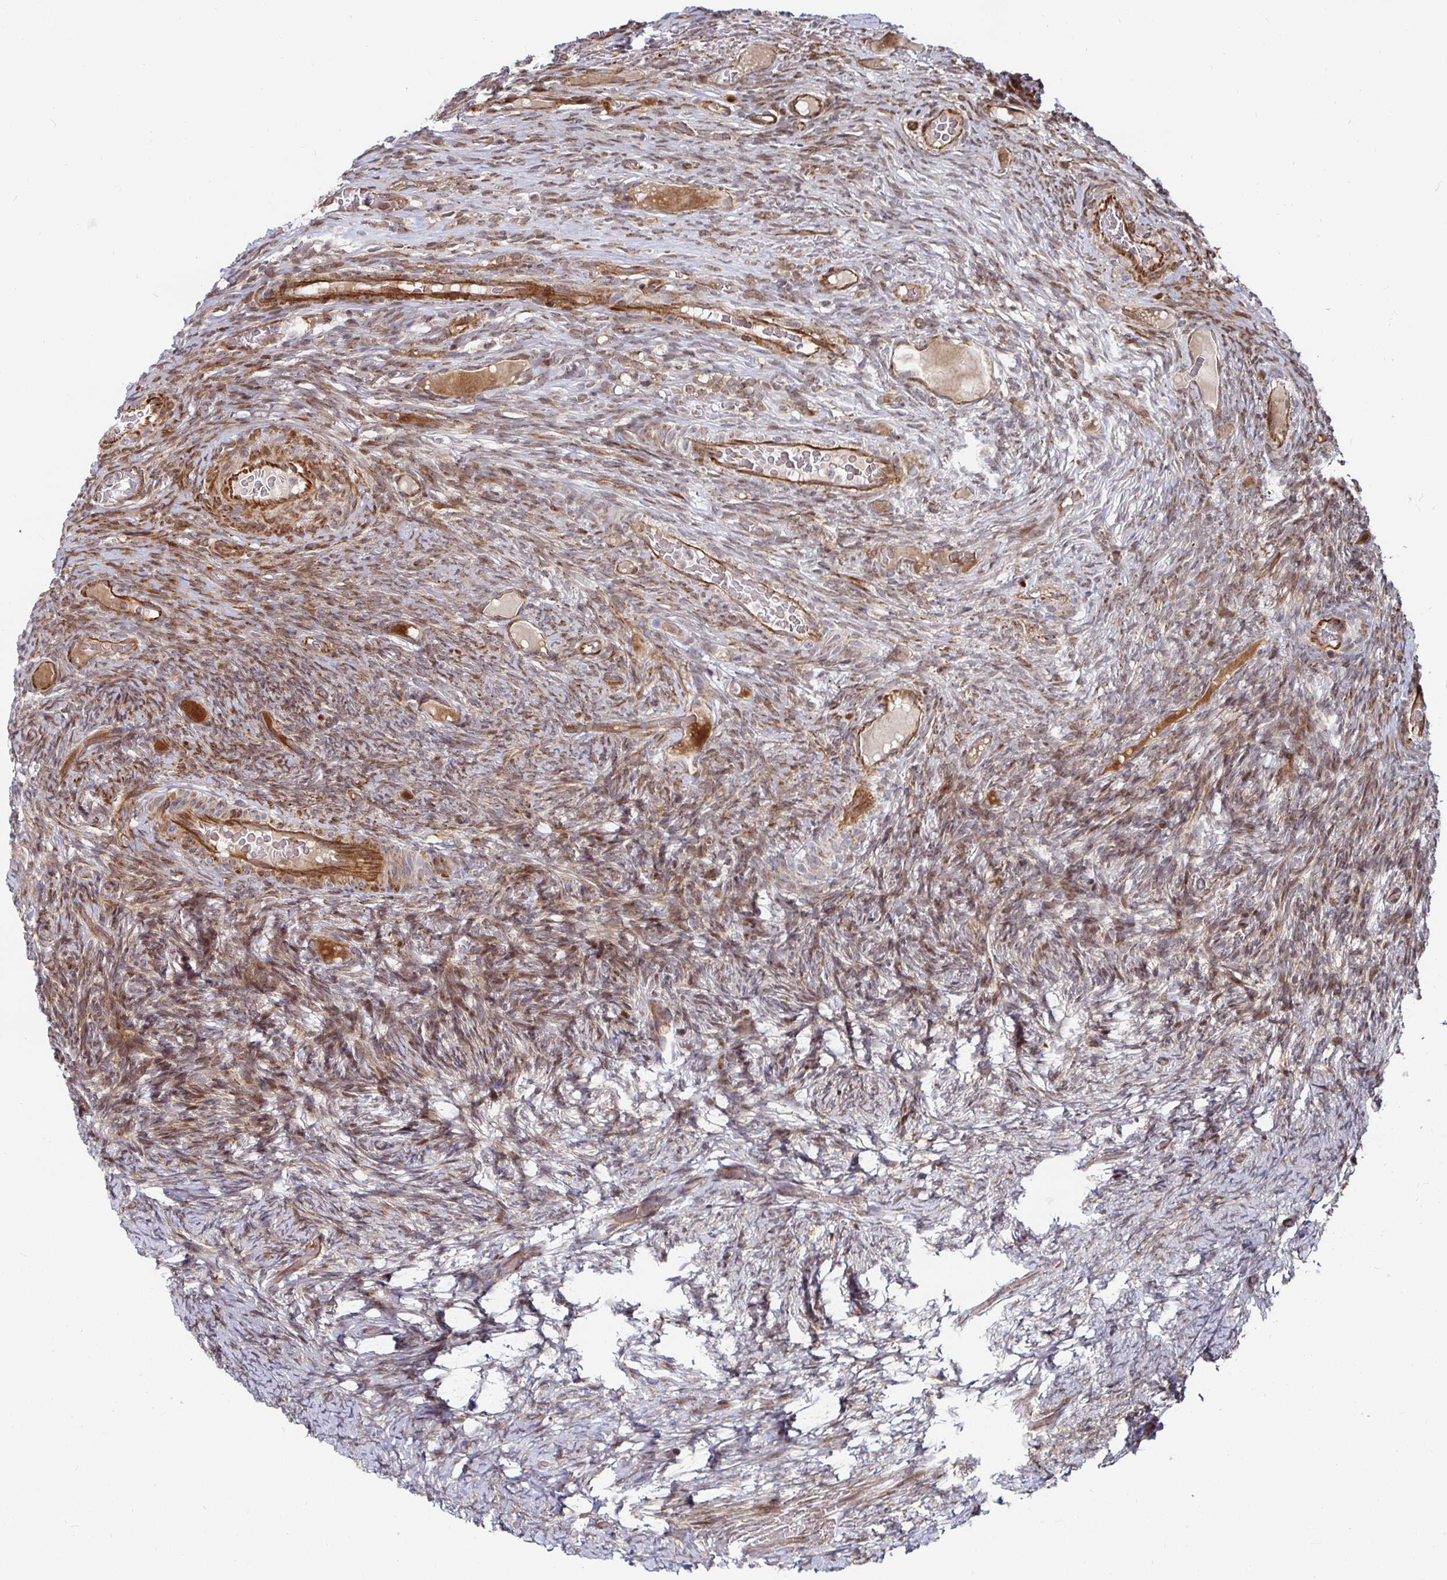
{"staining": {"intensity": "moderate", "quantity": "25%-75%", "location": "cytoplasmic/membranous"}, "tissue": "ovary", "cell_type": "Ovarian stroma cells", "image_type": "normal", "snomed": [{"axis": "morphology", "description": "Normal tissue, NOS"}, {"axis": "topography", "description": "Ovary"}], "caption": "Protein staining demonstrates moderate cytoplasmic/membranous staining in about 25%-75% of ovarian stroma cells in unremarkable ovary.", "gene": "TBKBP1", "patient": {"sex": "female", "age": 34}}